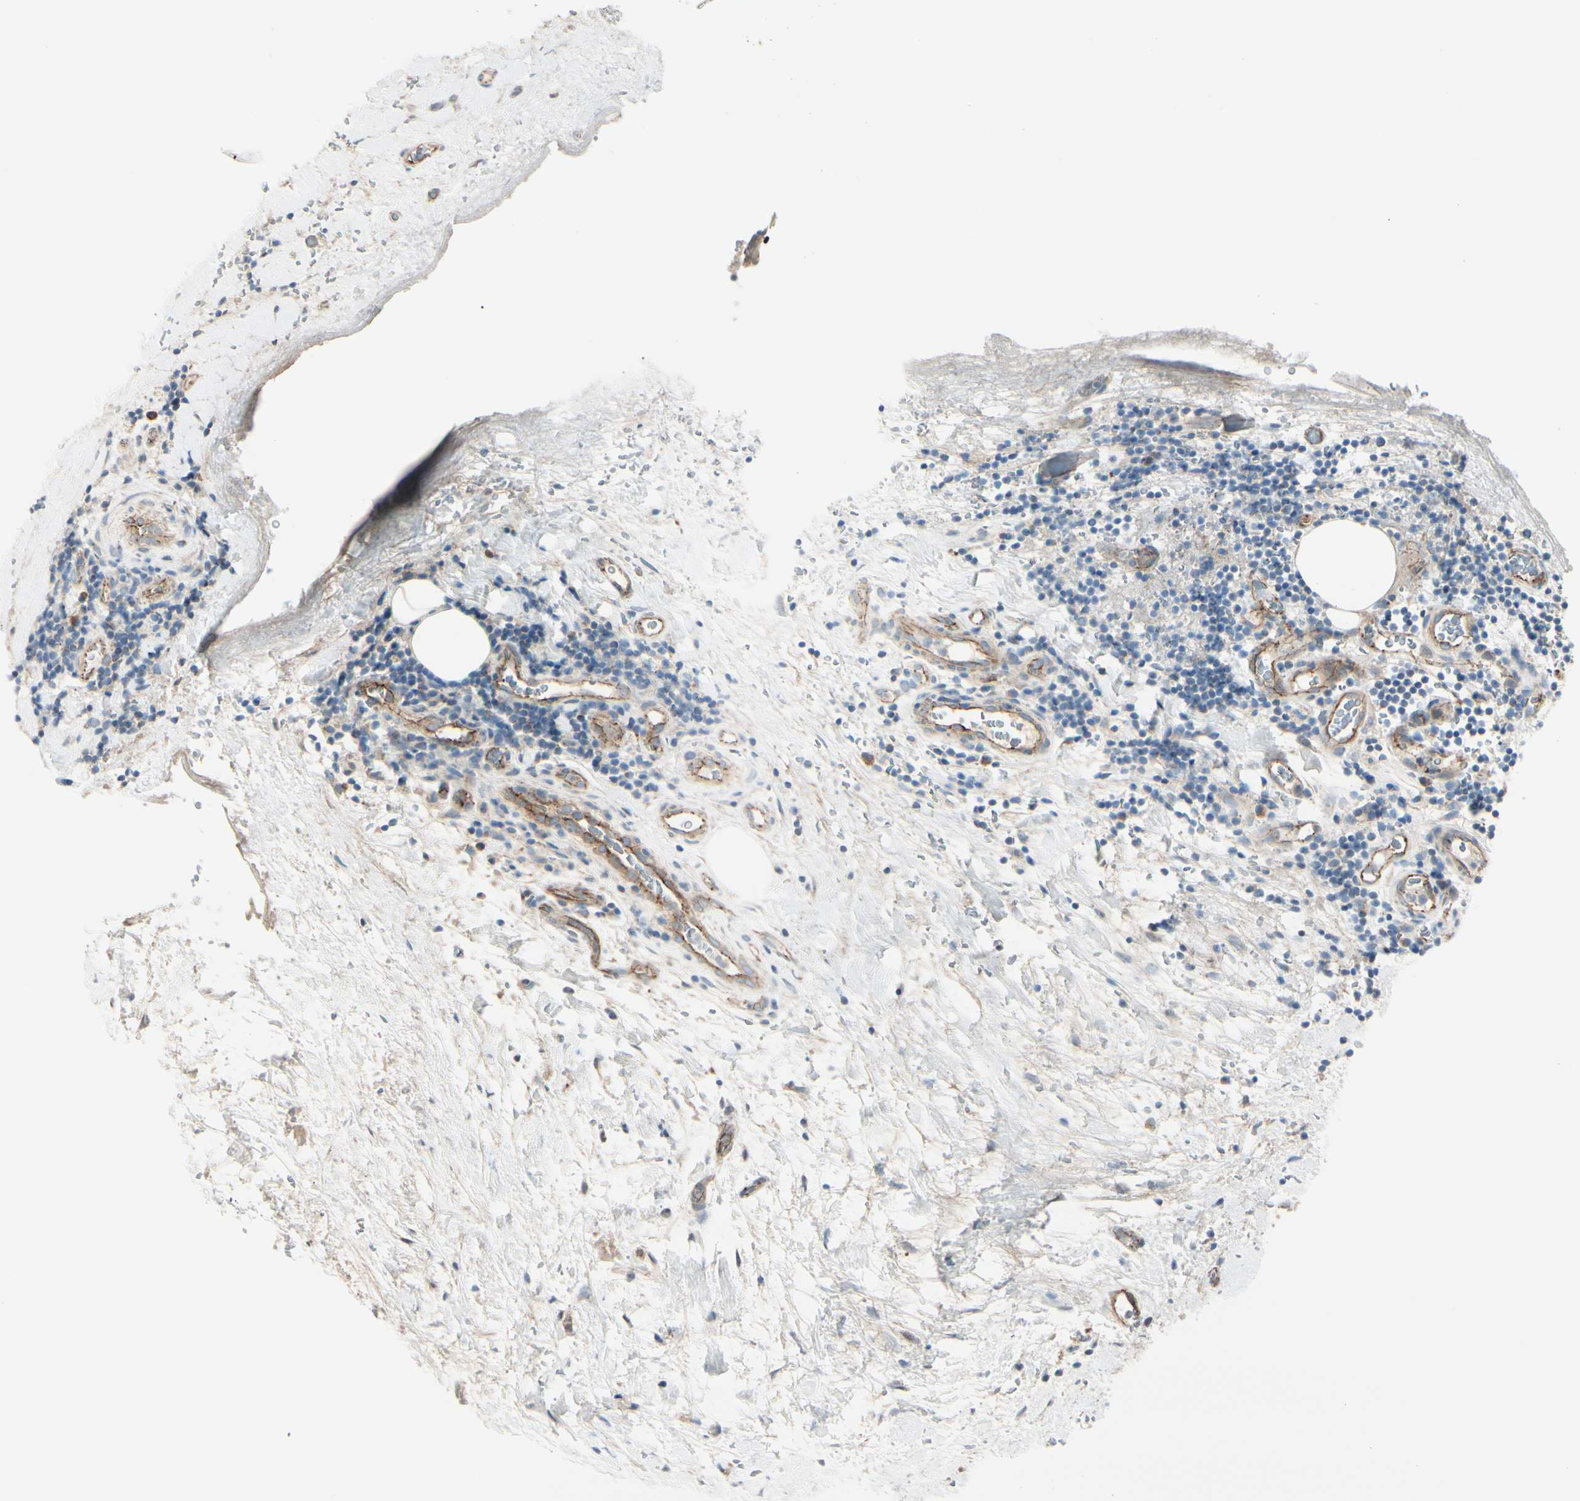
{"staining": {"intensity": "weak", "quantity": "25%-75%", "location": "cytoplasmic/membranous"}, "tissue": "liver cancer", "cell_type": "Tumor cells", "image_type": "cancer", "snomed": [{"axis": "morphology", "description": "Normal tissue, NOS"}, {"axis": "morphology", "description": "Cholangiocarcinoma"}, {"axis": "topography", "description": "Liver"}, {"axis": "topography", "description": "Peripheral nerve tissue"}], "caption": "Liver cholangiocarcinoma stained with a protein marker displays weak staining in tumor cells.", "gene": "TJP1", "patient": {"sex": "male", "age": 50}}